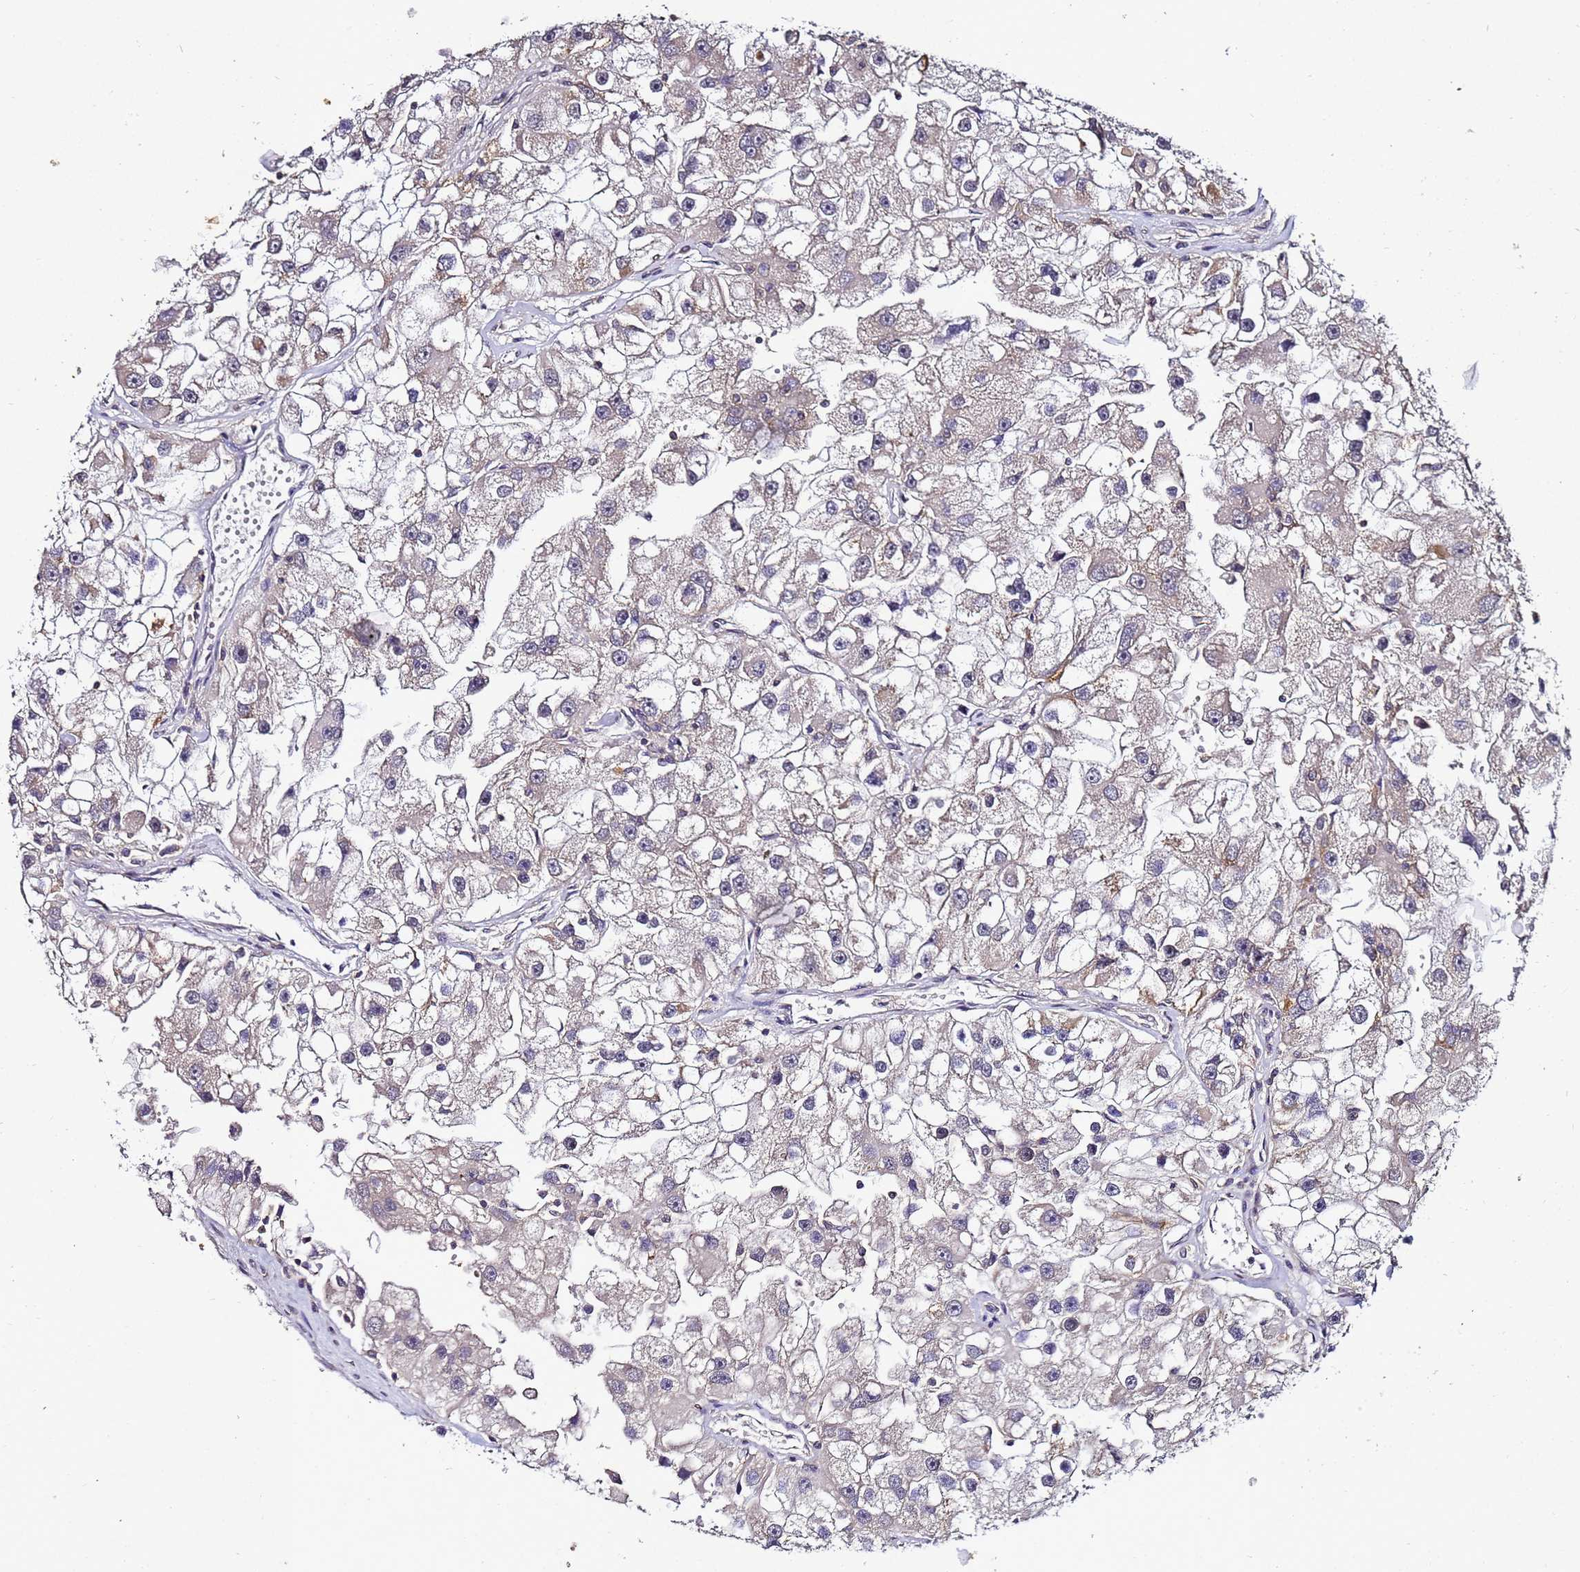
{"staining": {"intensity": "negative", "quantity": "none", "location": "none"}, "tissue": "renal cancer", "cell_type": "Tumor cells", "image_type": "cancer", "snomed": [{"axis": "morphology", "description": "Adenocarcinoma, NOS"}, {"axis": "topography", "description": "Kidney"}], "caption": "Immunohistochemistry (IHC) histopathology image of human adenocarcinoma (renal) stained for a protein (brown), which reveals no expression in tumor cells.", "gene": "ANKRD17", "patient": {"sex": "male", "age": 63}}